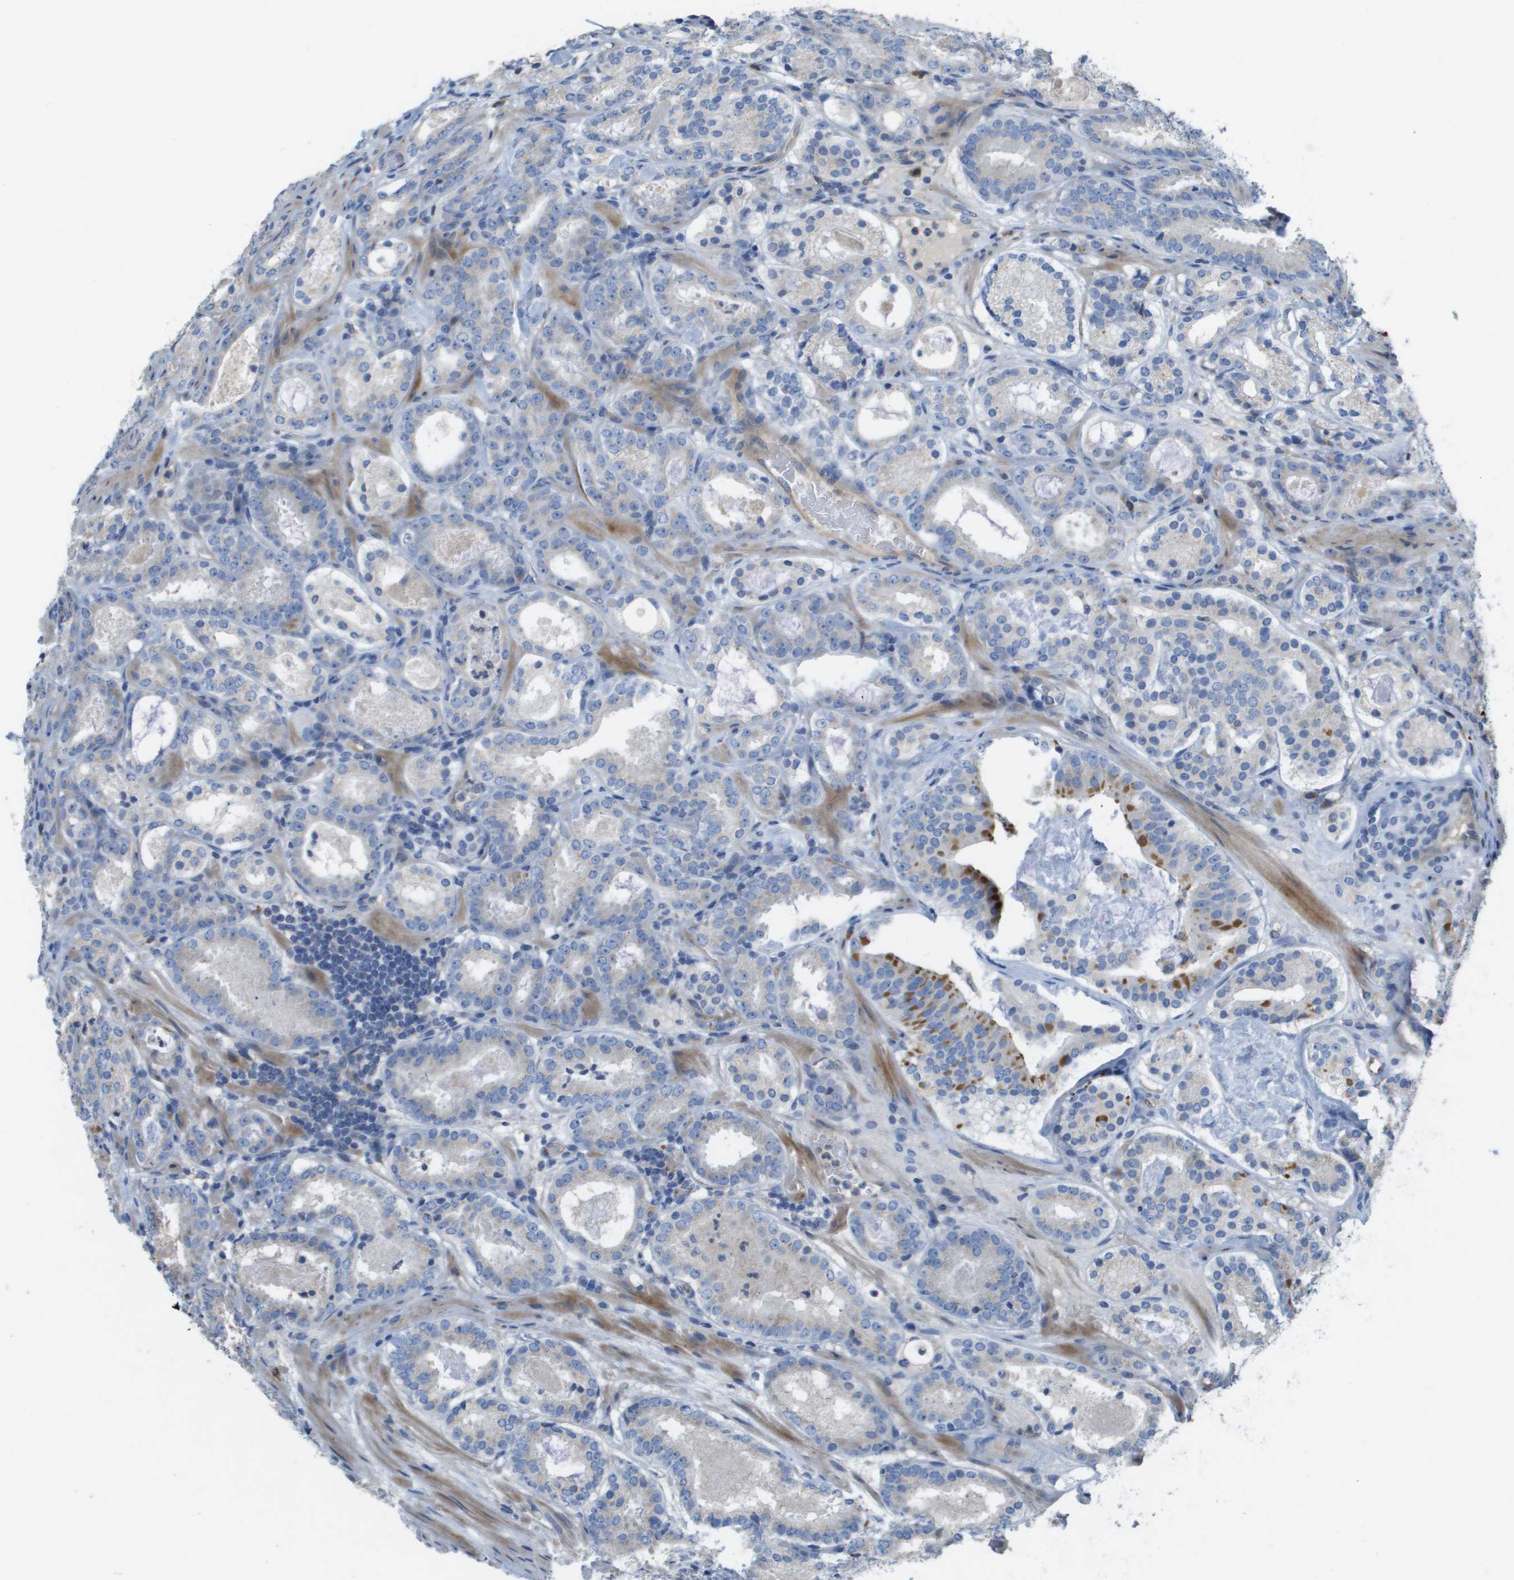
{"staining": {"intensity": "negative", "quantity": "none", "location": "none"}, "tissue": "prostate cancer", "cell_type": "Tumor cells", "image_type": "cancer", "snomed": [{"axis": "morphology", "description": "Adenocarcinoma, Low grade"}, {"axis": "topography", "description": "Prostate"}], "caption": "The immunohistochemistry photomicrograph has no significant positivity in tumor cells of prostate low-grade adenocarcinoma tissue.", "gene": "CASP10", "patient": {"sex": "male", "age": 69}}